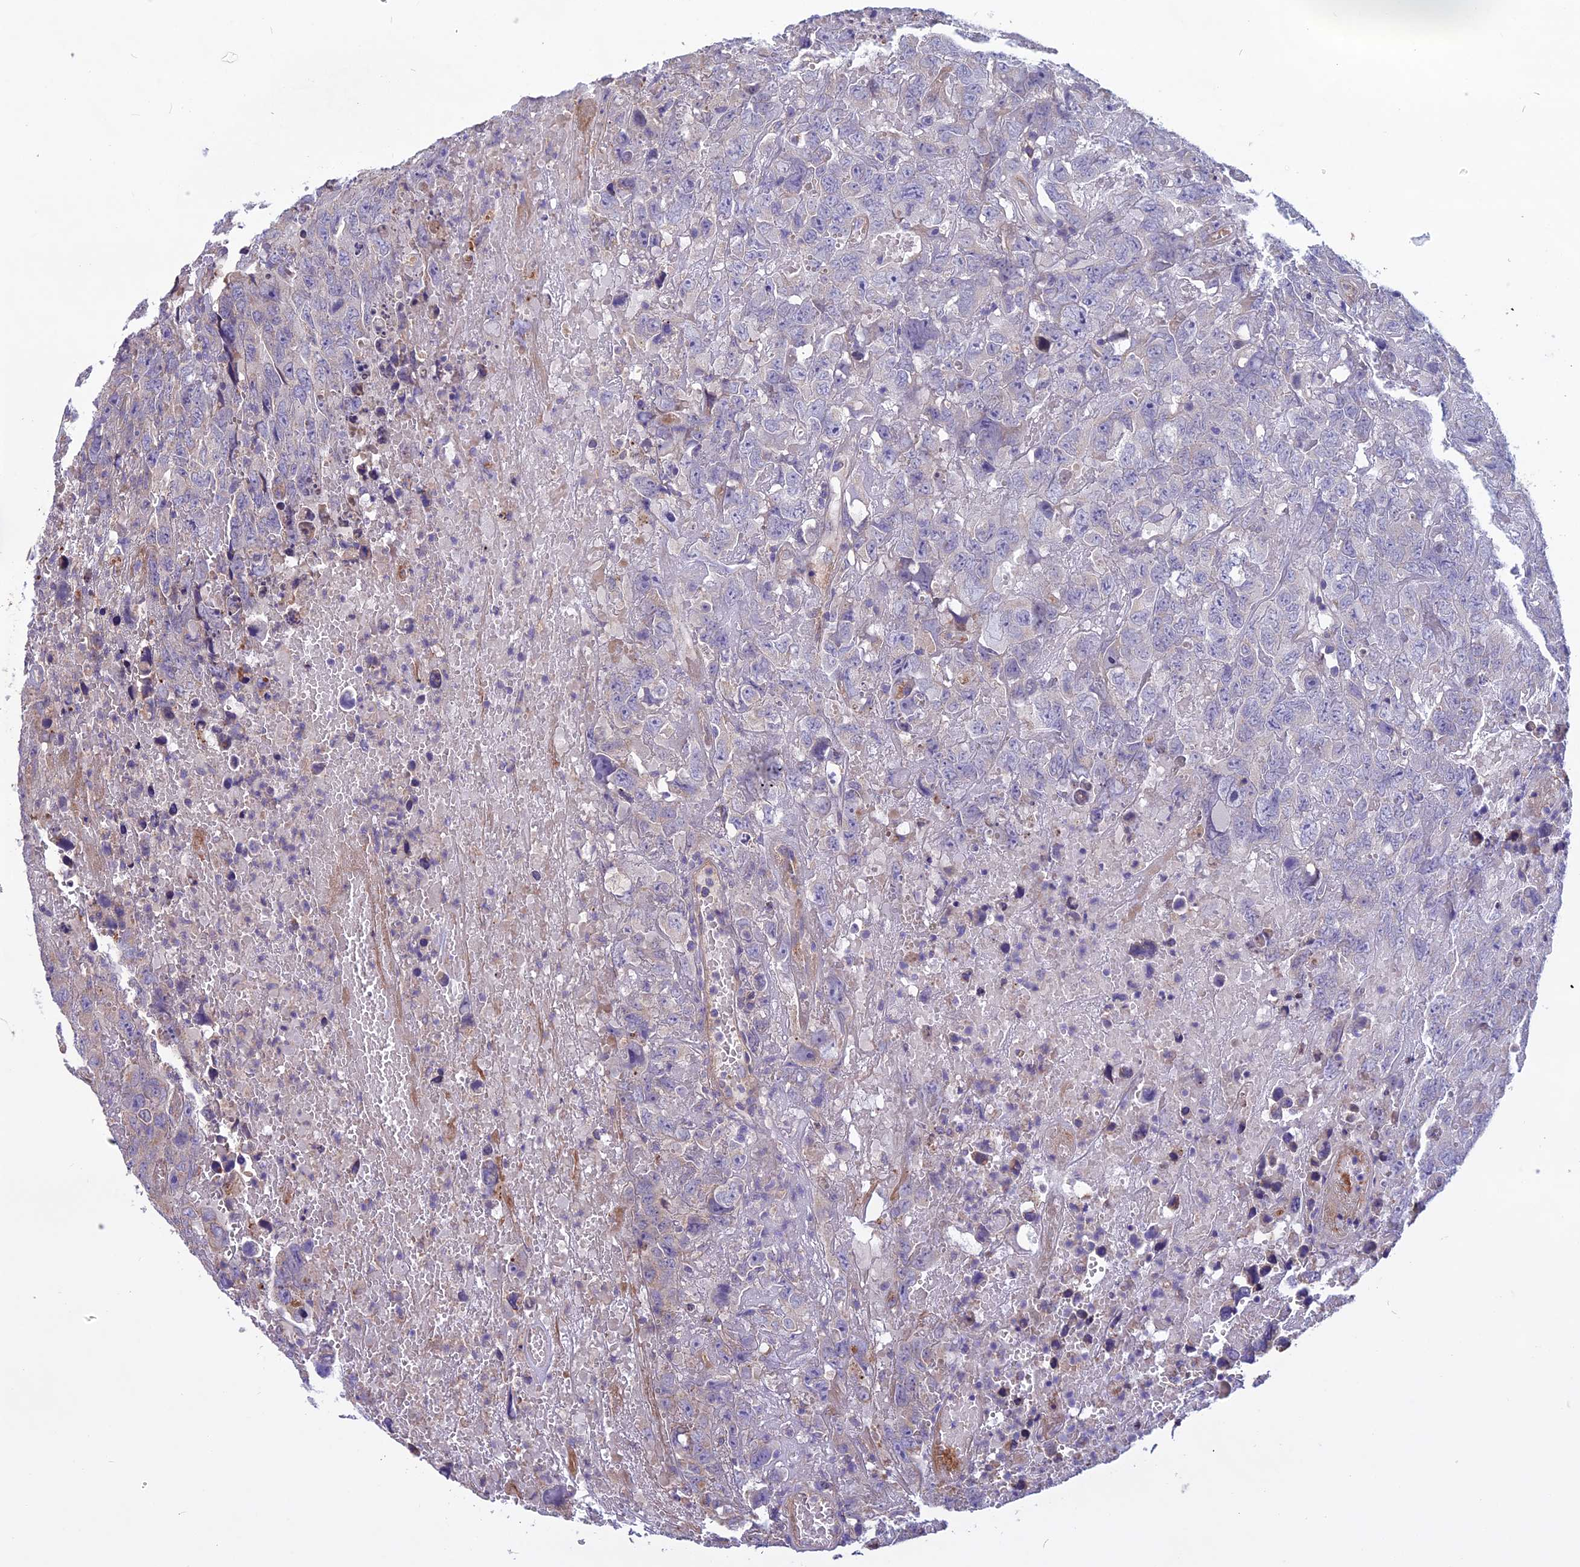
{"staining": {"intensity": "negative", "quantity": "none", "location": "none"}, "tissue": "testis cancer", "cell_type": "Tumor cells", "image_type": "cancer", "snomed": [{"axis": "morphology", "description": "Carcinoma, Embryonal, NOS"}, {"axis": "topography", "description": "Testis"}], "caption": "Human embryonal carcinoma (testis) stained for a protein using IHC exhibits no staining in tumor cells.", "gene": "DCTN5", "patient": {"sex": "male", "age": 45}}